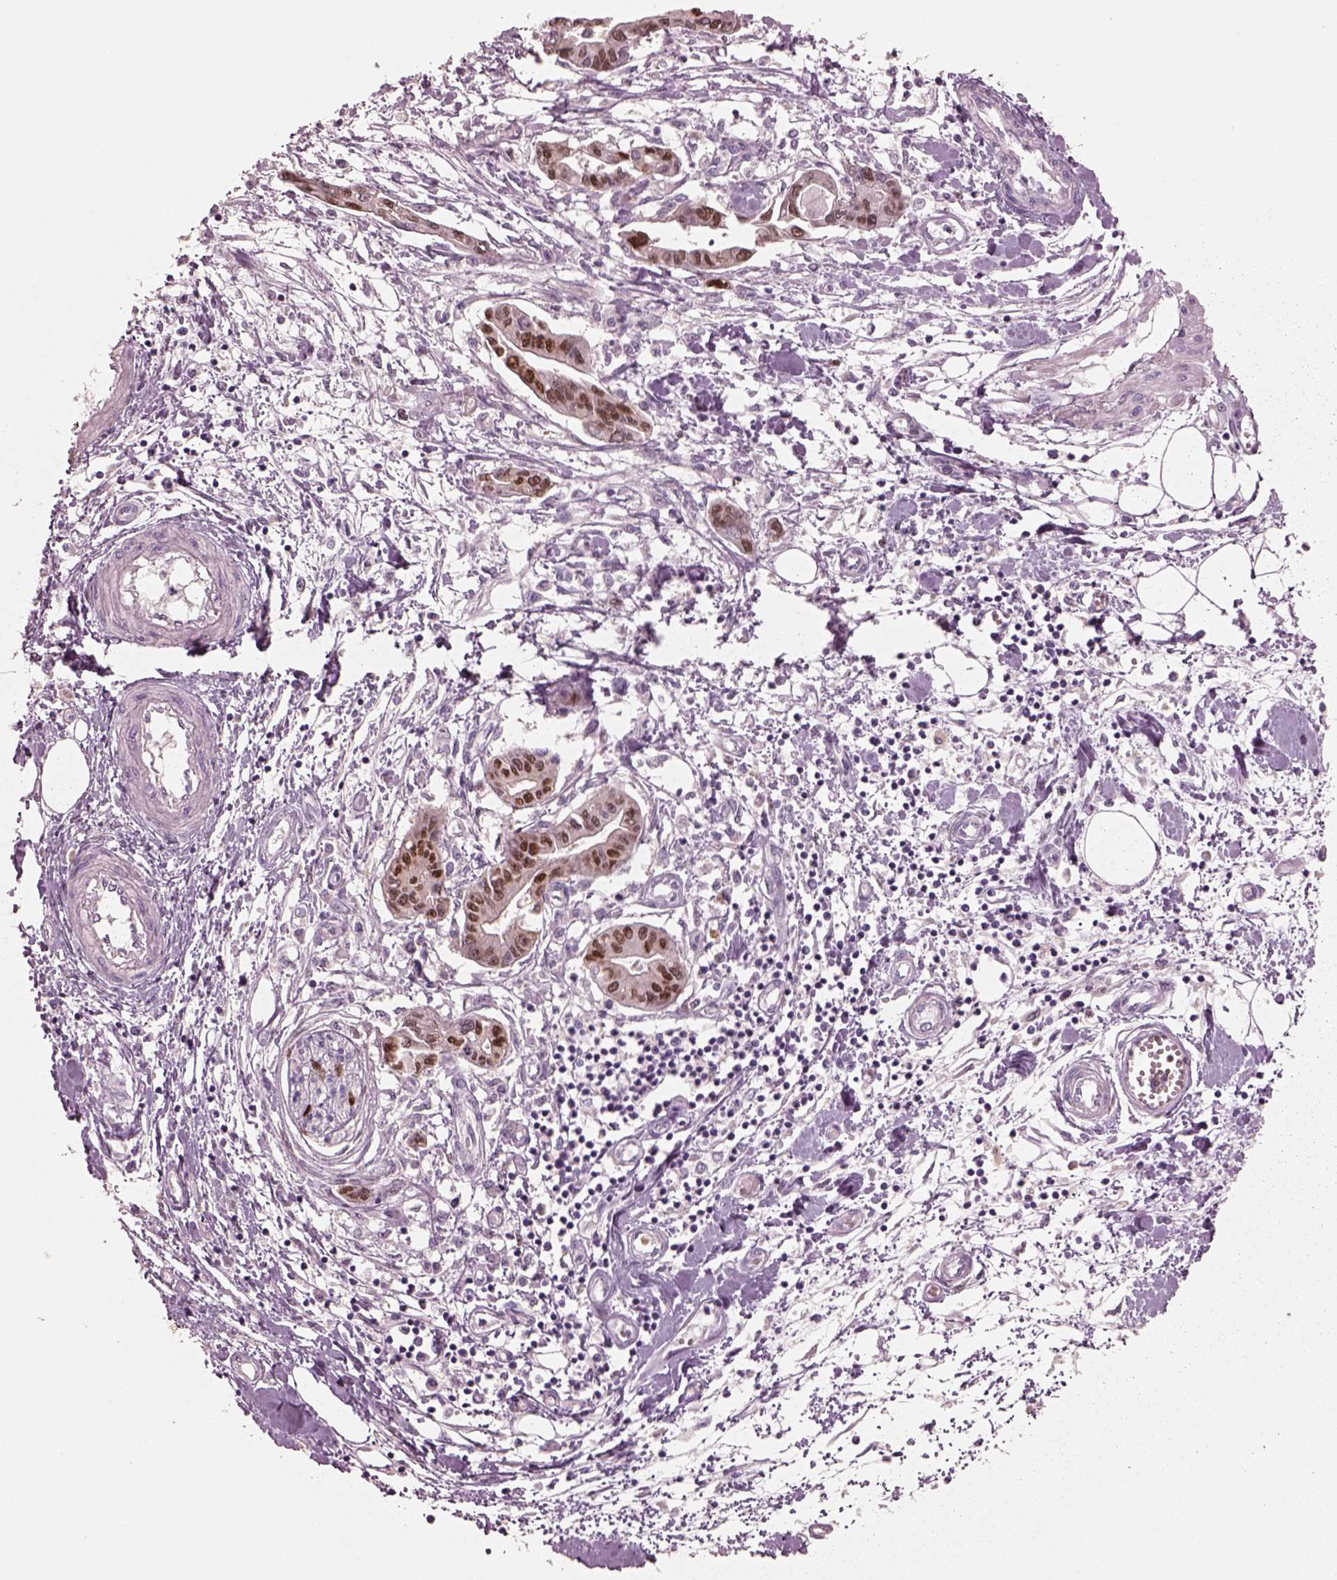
{"staining": {"intensity": "moderate", "quantity": ">75%", "location": "nuclear"}, "tissue": "pancreatic cancer", "cell_type": "Tumor cells", "image_type": "cancer", "snomed": [{"axis": "morphology", "description": "Adenocarcinoma, NOS"}, {"axis": "topography", "description": "Pancreas"}], "caption": "Immunohistochemistry photomicrograph of neoplastic tissue: pancreatic cancer stained using IHC shows medium levels of moderate protein expression localized specifically in the nuclear of tumor cells, appearing as a nuclear brown color.", "gene": "SOX9", "patient": {"sex": "male", "age": 60}}